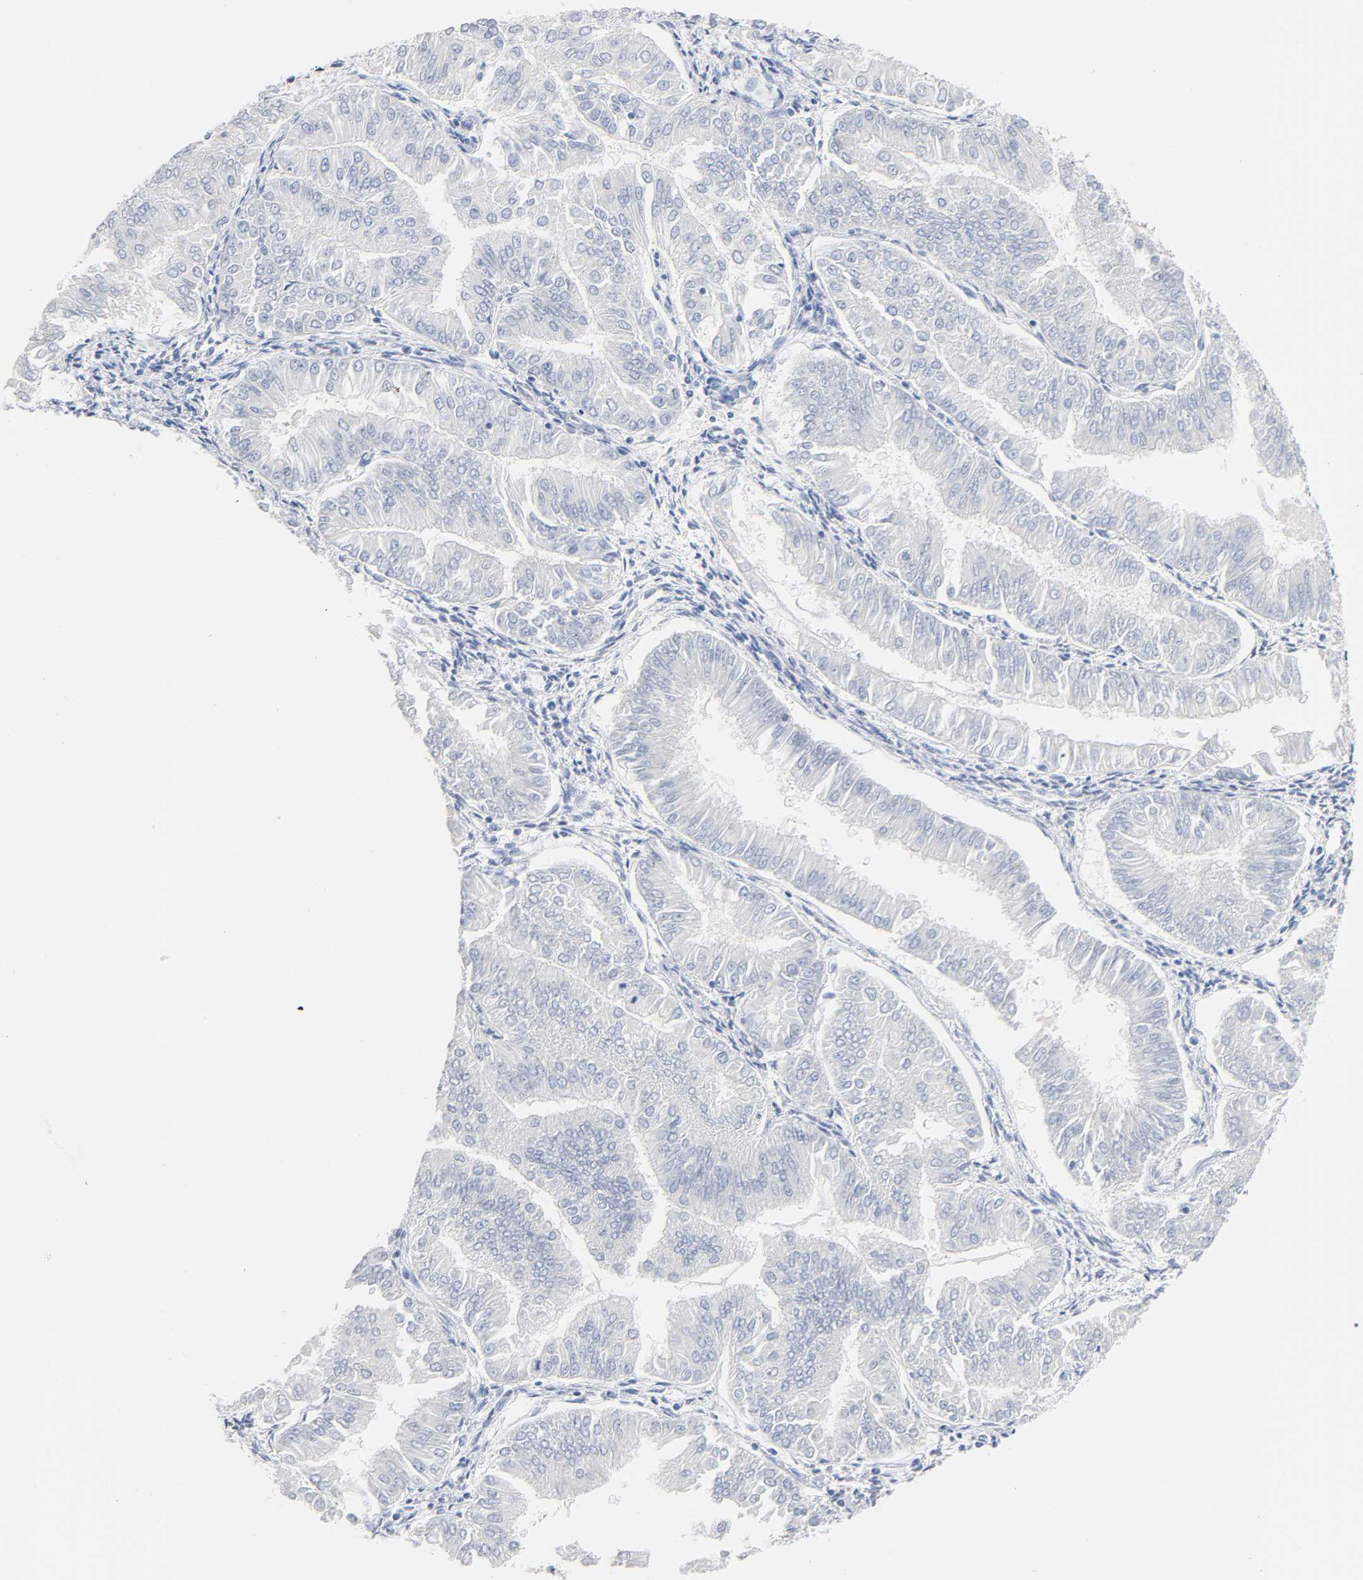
{"staining": {"intensity": "negative", "quantity": "none", "location": "none"}, "tissue": "endometrial cancer", "cell_type": "Tumor cells", "image_type": "cancer", "snomed": [{"axis": "morphology", "description": "Adenocarcinoma, NOS"}, {"axis": "topography", "description": "Endometrium"}], "caption": "High magnification brightfield microscopy of endometrial cancer (adenocarcinoma) stained with DAB (3,3'-diaminobenzidine) (brown) and counterstained with hematoxylin (blue): tumor cells show no significant staining. The staining was performed using DAB (3,3'-diaminobenzidine) to visualize the protein expression in brown, while the nuclei were stained in blue with hematoxylin (Magnification: 20x).", "gene": "MALT1", "patient": {"sex": "female", "age": 53}}